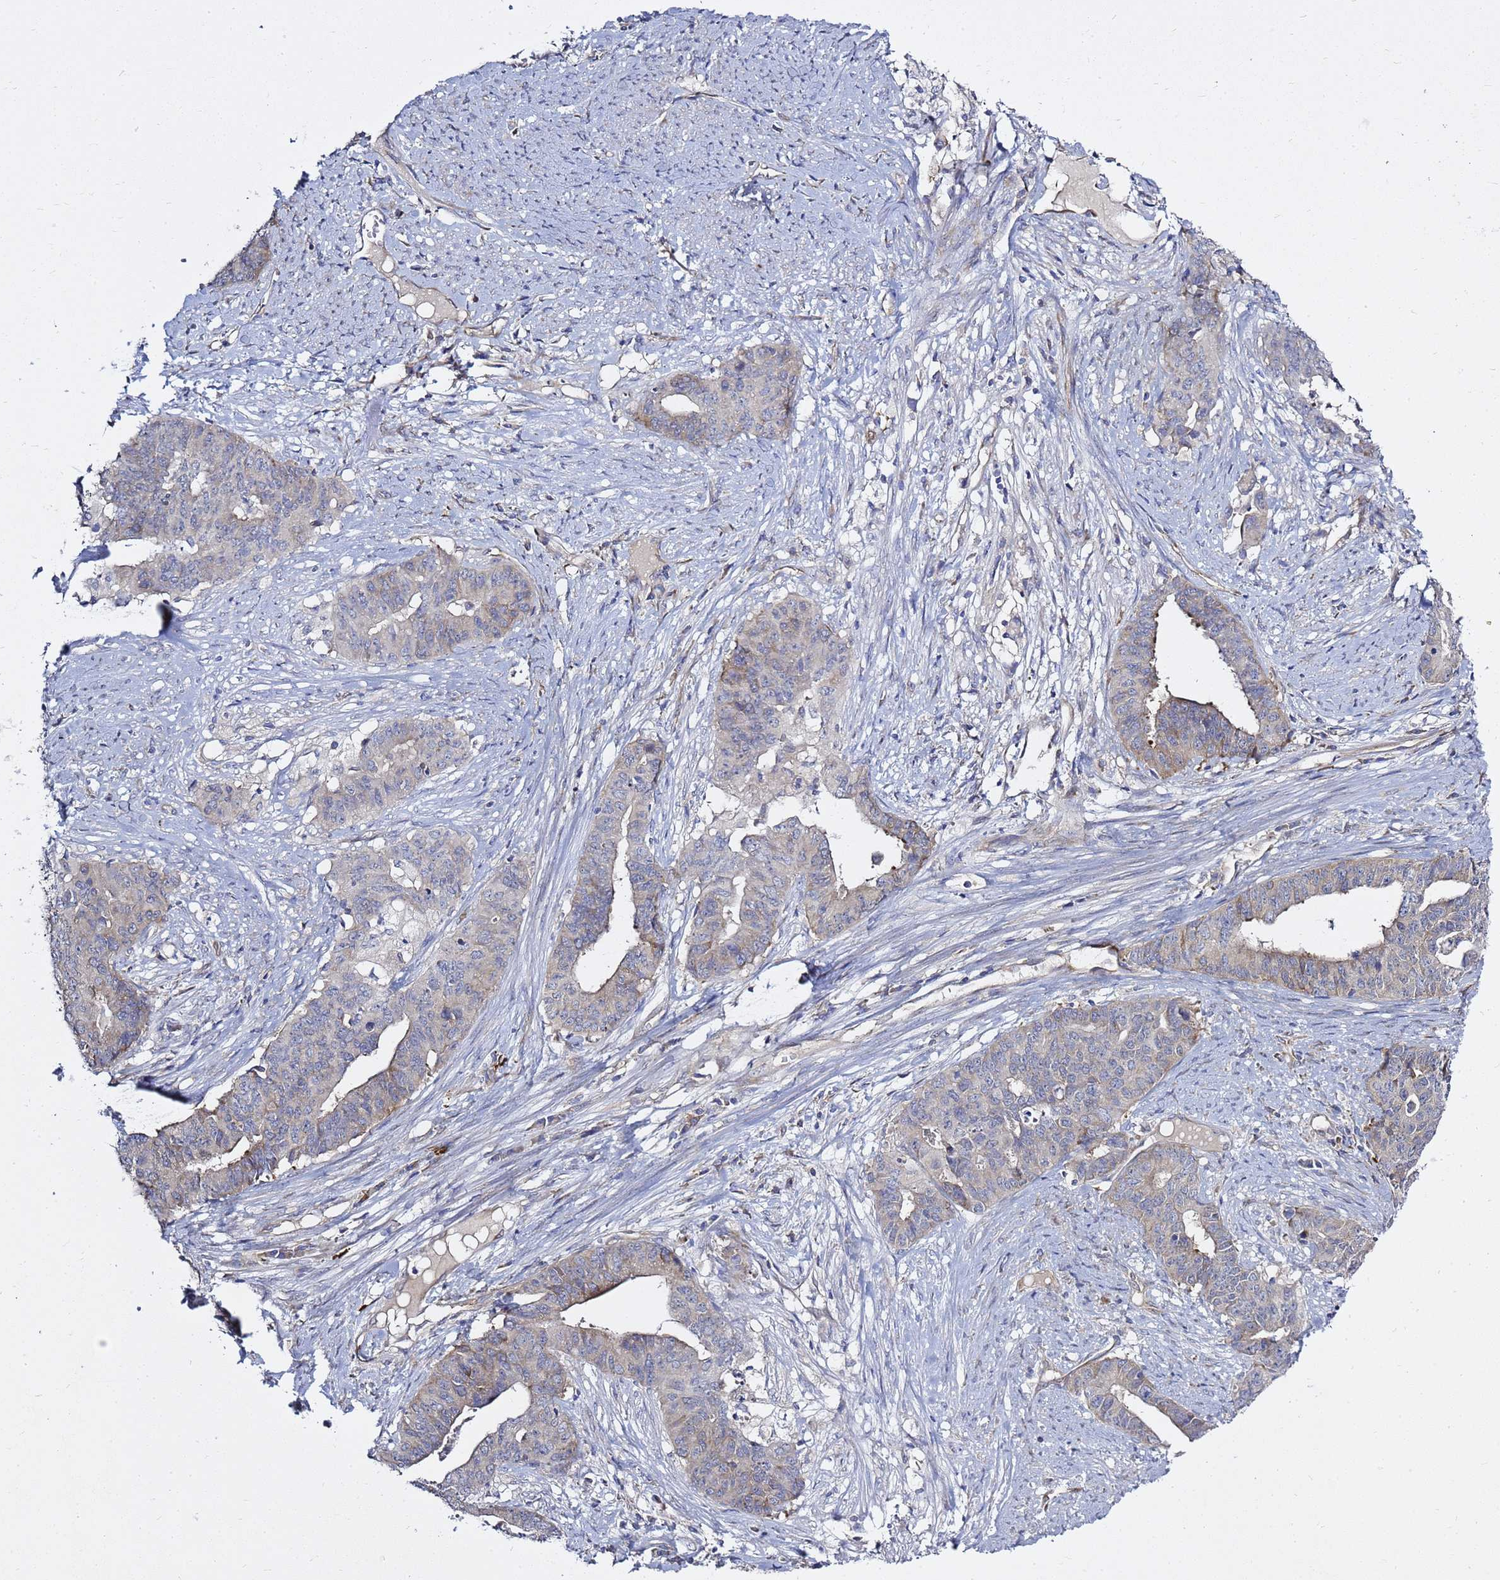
{"staining": {"intensity": "weak", "quantity": "<25%", "location": "cytoplasmic/membranous"}, "tissue": "endometrial cancer", "cell_type": "Tumor cells", "image_type": "cancer", "snomed": [{"axis": "morphology", "description": "Adenocarcinoma, NOS"}, {"axis": "topography", "description": "Endometrium"}], "caption": "Endometrial cancer stained for a protein using immunohistochemistry demonstrates no positivity tumor cells.", "gene": "MON1B", "patient": {"sex": "female", "age": 59}}